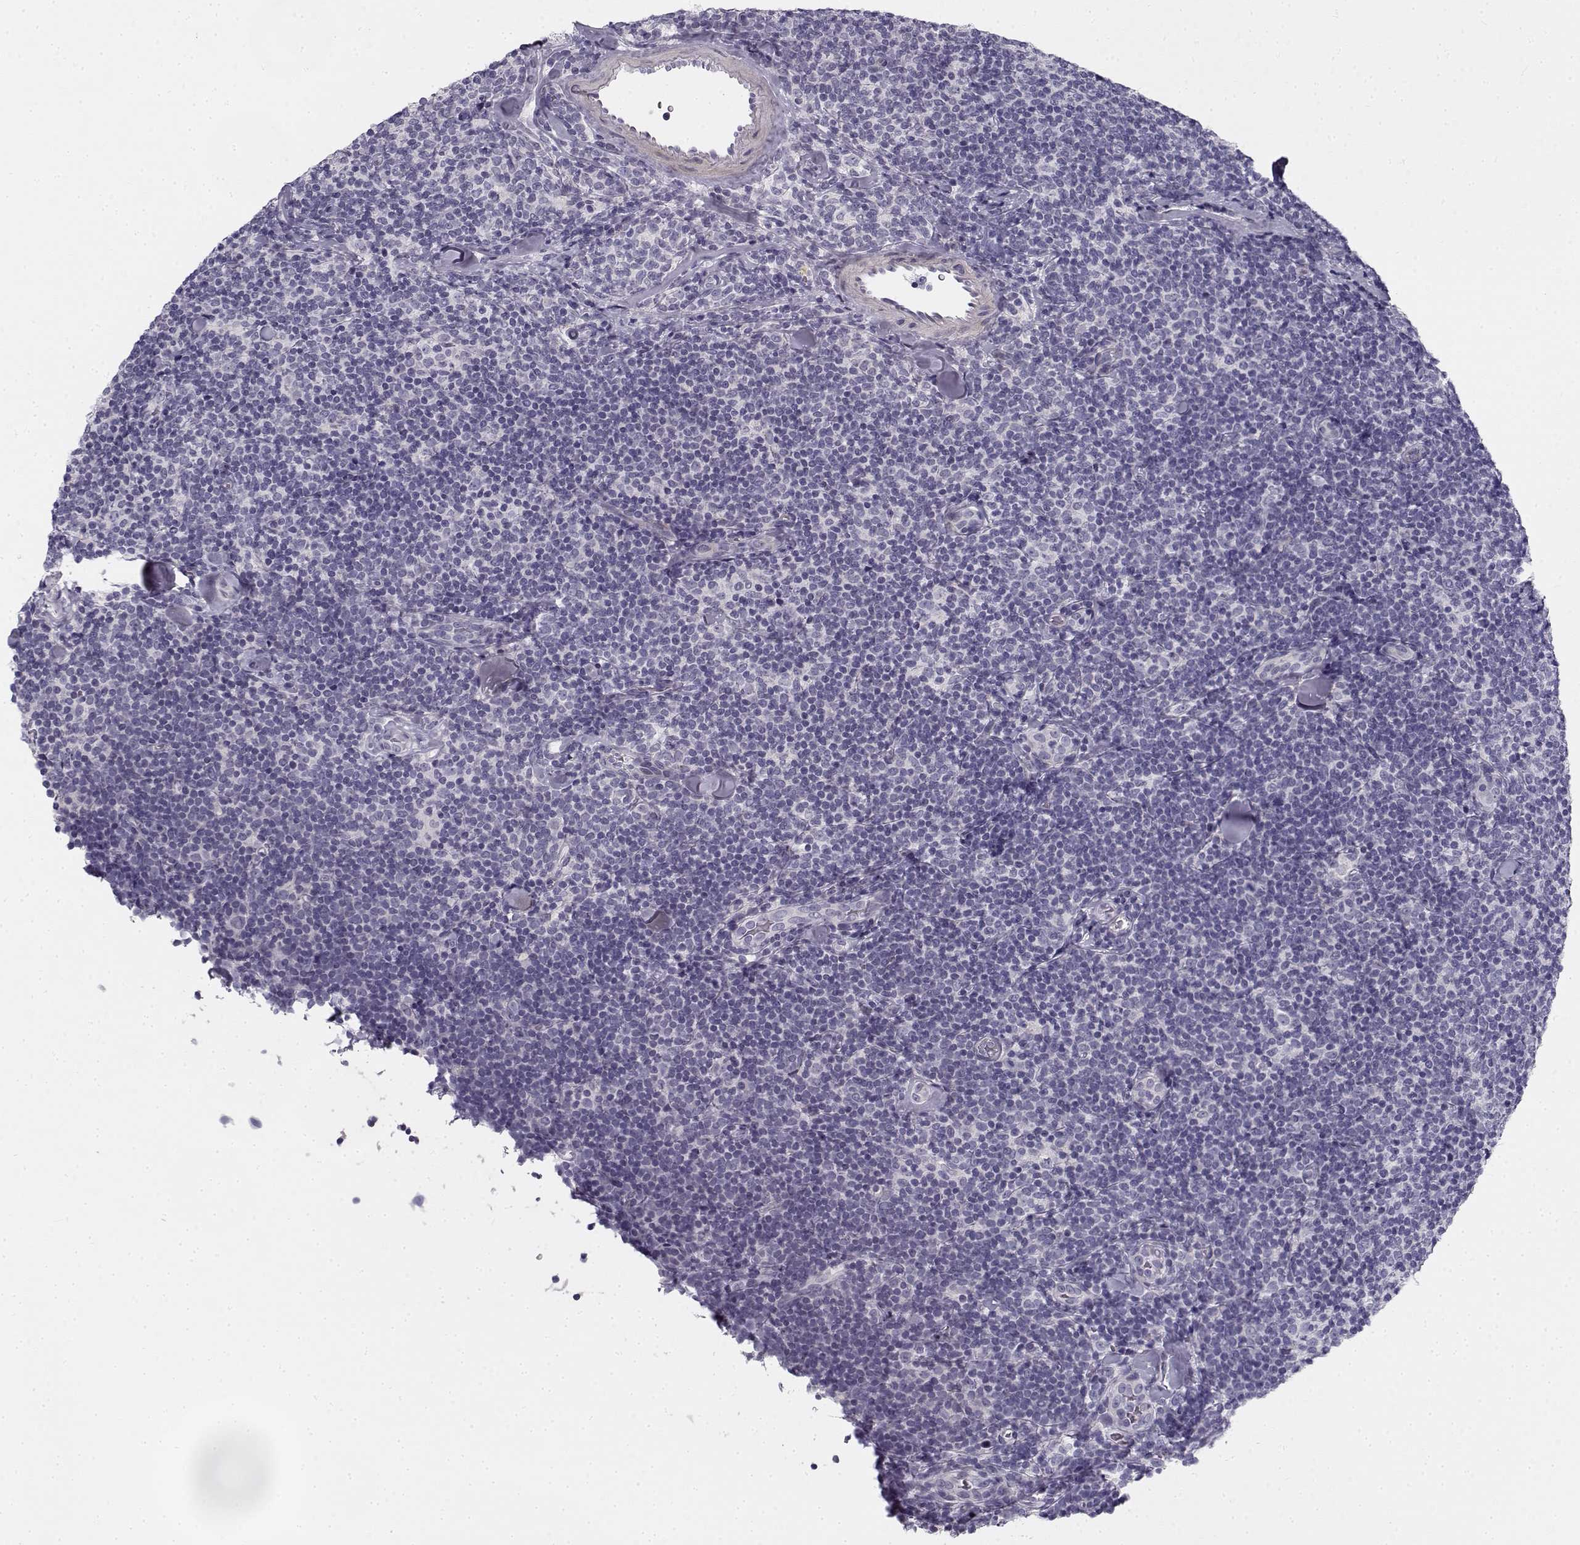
{"staining": {"intensity": "negative", "quantity": "none", "location": "none"}, "tissue": "lymphoma", "cell_type": "Tumor cells", "image_type": "cancer", "snomed": [{"axis": "morphology", "description": "Malignant lymphoma, non-Hodgkin's type, Low grade"}, {"axis": "topography", "description": "Lymph node"}], "caption": "Immunohistochemistry histopathology image of low-grade malignant lymphoma, non-Hodgkin's type stained for a protein (brown), which displays no expression in tumor cells.", "gene": "CREB3L3", "patient": {"sex": "female", "age": 56}}